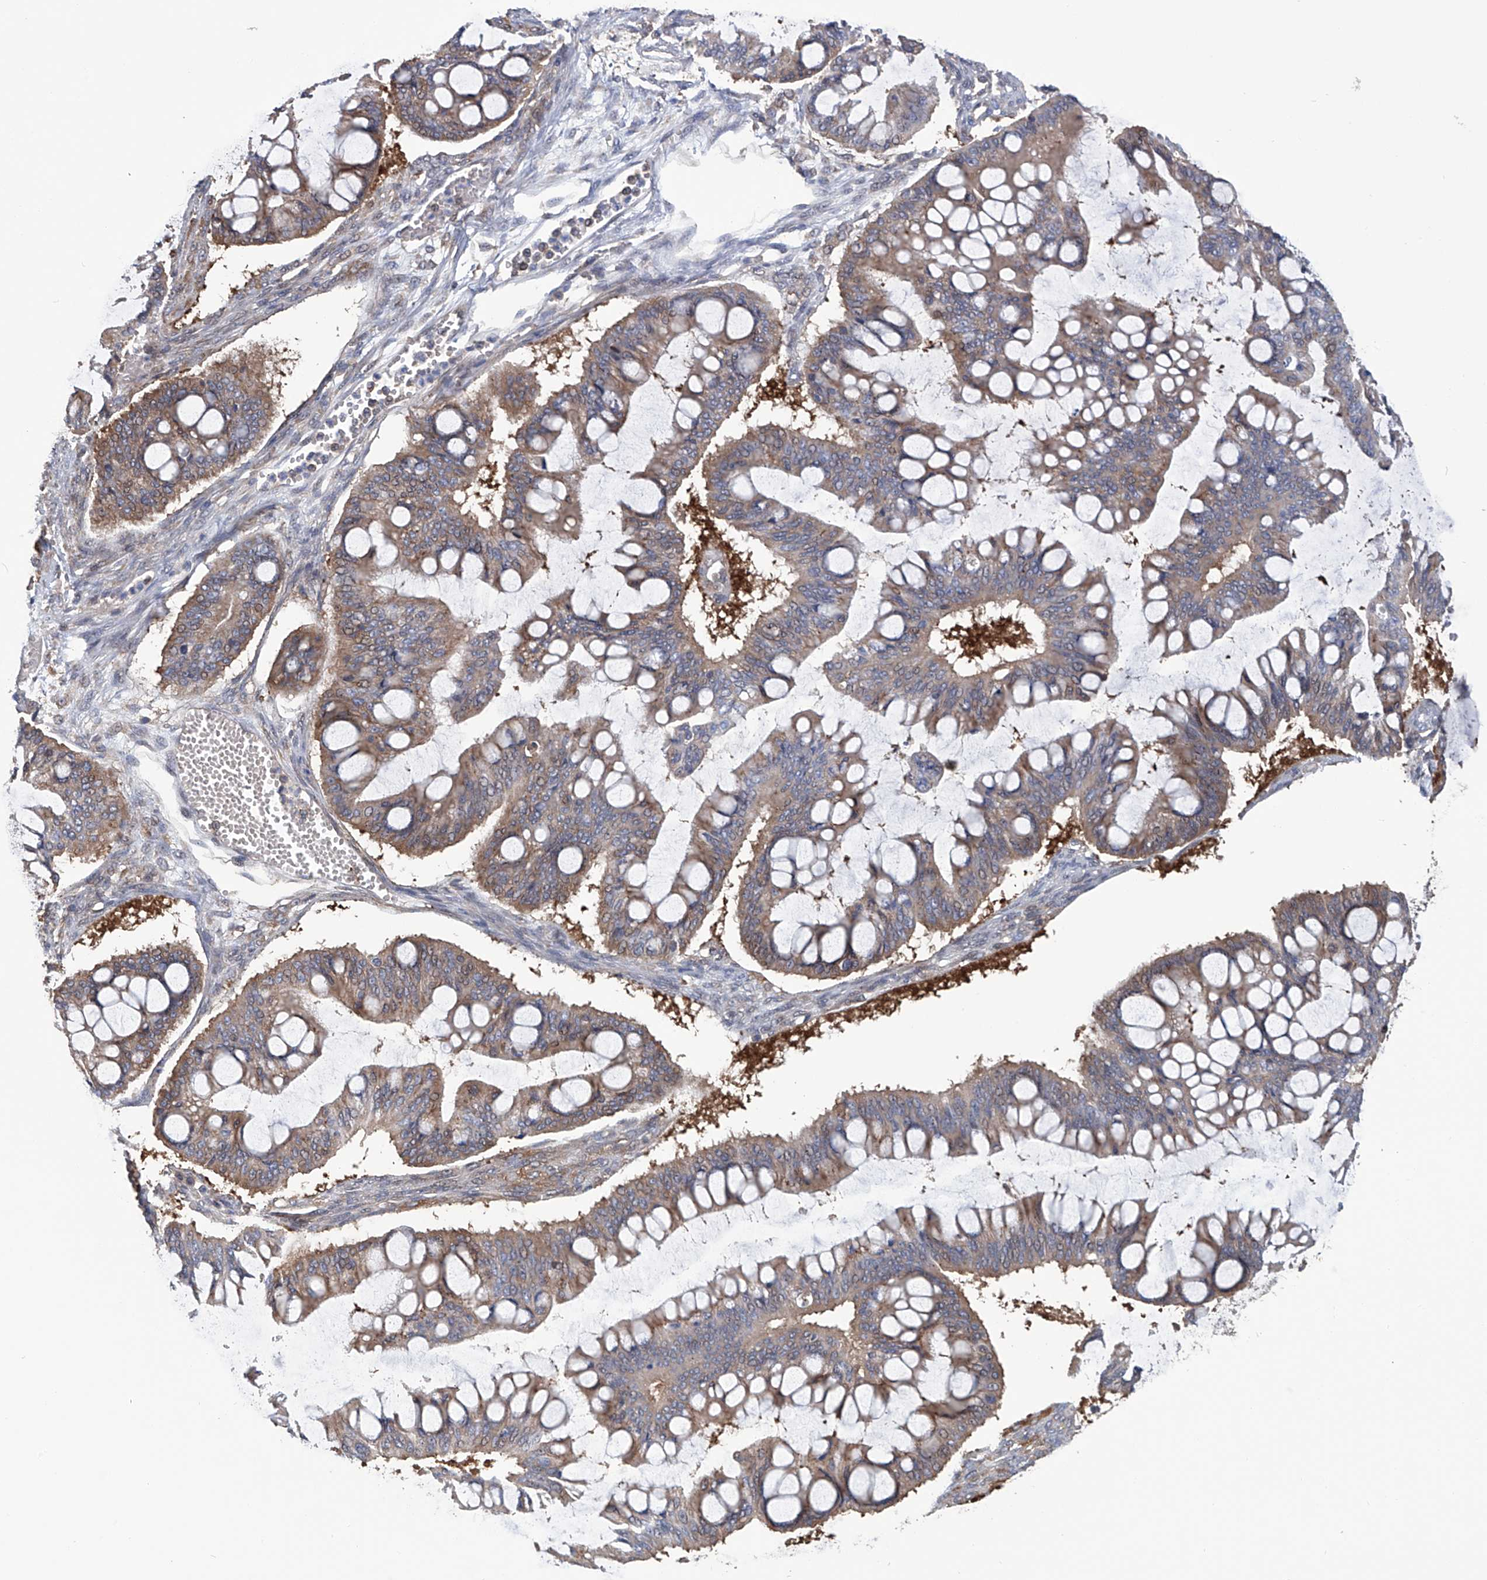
{"staining": {"intensity": "weak", "quantity": ">75%", "location": "cytoplasmic/membranous"}, "tissue": "ovarian cancer", "cell_type": "Tumor cells", "image_type": "cancer", "snomed": [{"axis": "morphology", "description": "Cystadenocarcinoma, mucinous, NOS"}, {"axis": "topography", "description": "Ovary"}], "caption": "This photomicrograph displays ovarian cancer stained with immunohistochemistry to label a protein in brown. The cytoplasmic/membranous of tumor cells show weak positivity for the protein. Nuclei are counter-stained blue.", "gene": "NUDT17", "patient": {"sex": "female", "age": 73}}